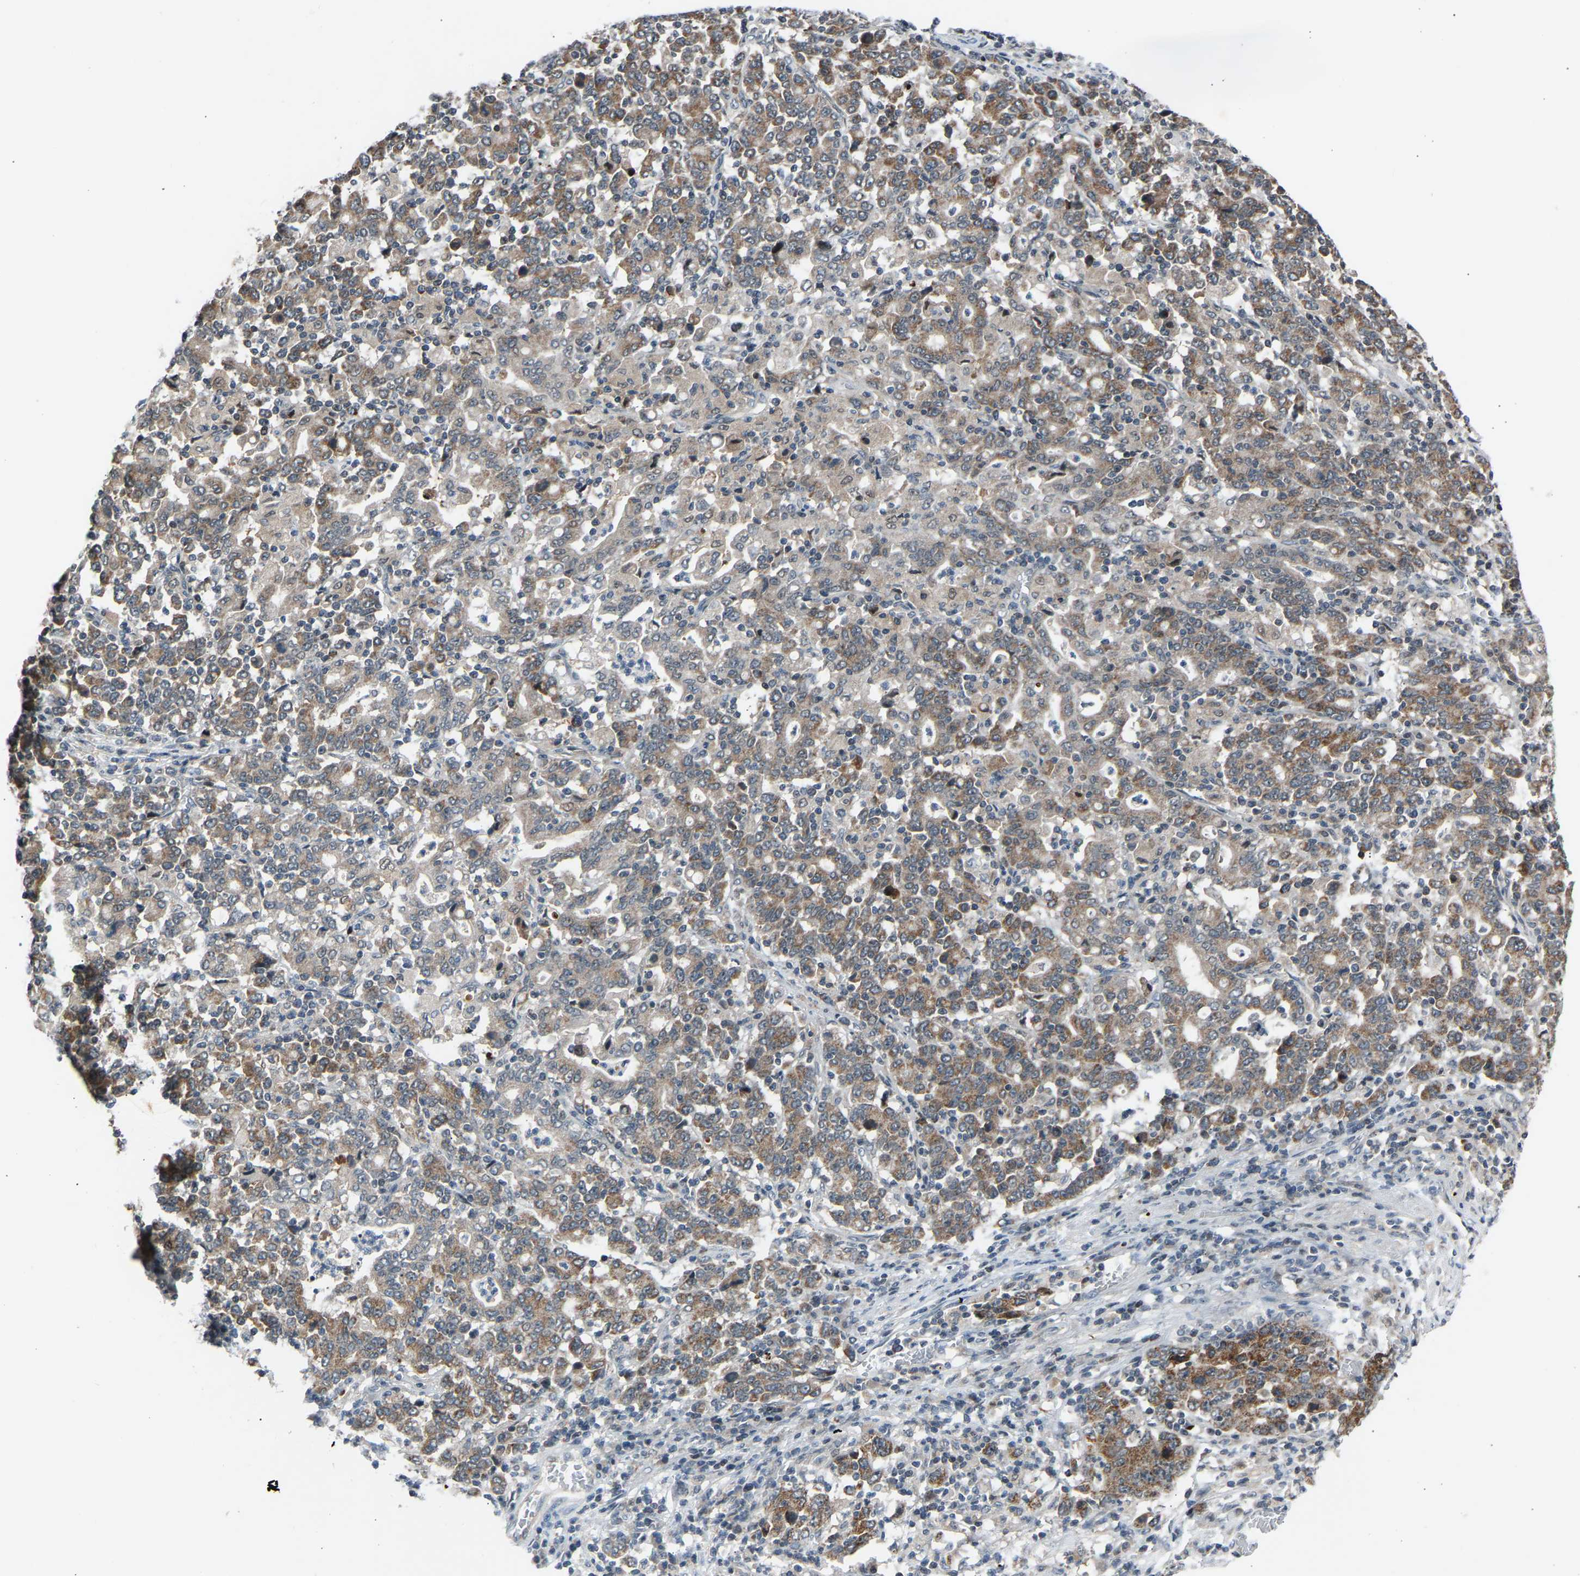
{"staining": {"intensity": "moderate", "quantity": ">75%", "location": "cytoplasmic/membranous"}, "tissue": "stomach cancer", "cell_type": "Tumor cells", "image_type": "cancer", "snomed": [{"axis": "morphology", "description": "Adenocarcinoma, NOS"}, {"axis": "topography", "description": "Stomach, upper"}], "caption": "This histopathology image shows immunohistochemistry (IHC) staining of stomach adenocarcinoma, with medium moderate cytoplasmic/membranous expression in about >75% of tumor cells.", "gene": "SLIRP", "patient": {"sex": "male", "age": 69}}